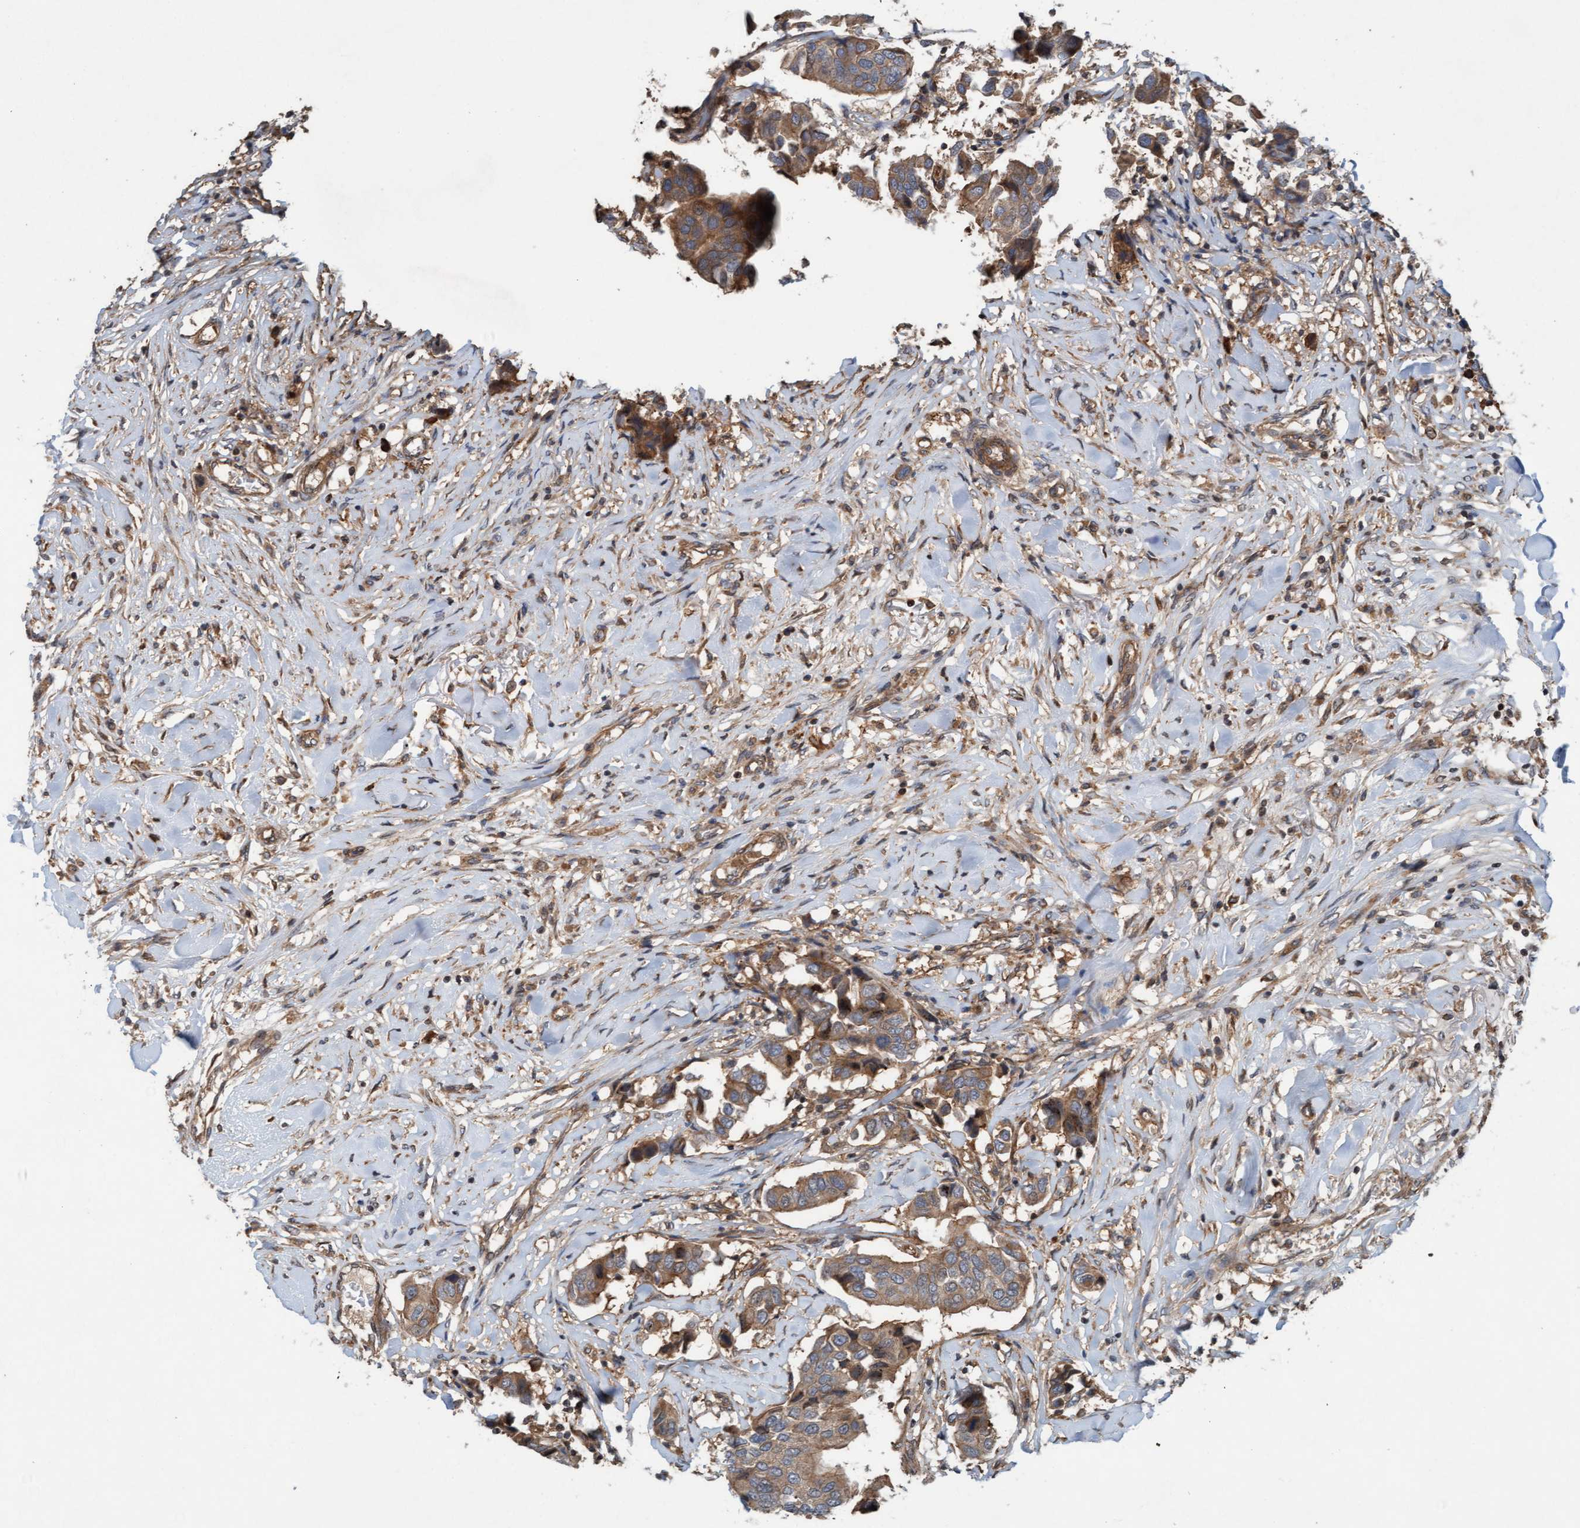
{"staining": {"intensity": "moderate", "quantity": ">75%", "location": "cytoplasmic/membranous"}, "tissue": "breast cancer", "cell_type": "Tumor cells", "image_type": "cancer", "snomed": [{"axis": "morphology", "description": "Duct carcinoma"}, {"axis": "topography", "description": "Breast"}], "caption": "Tumor cells reveal moderate cytoplasmic/membranous staining in about >75% of cells in breast cancer.", "gene": "ERAL1", "patient": {"sex": "female", "age": 80}}